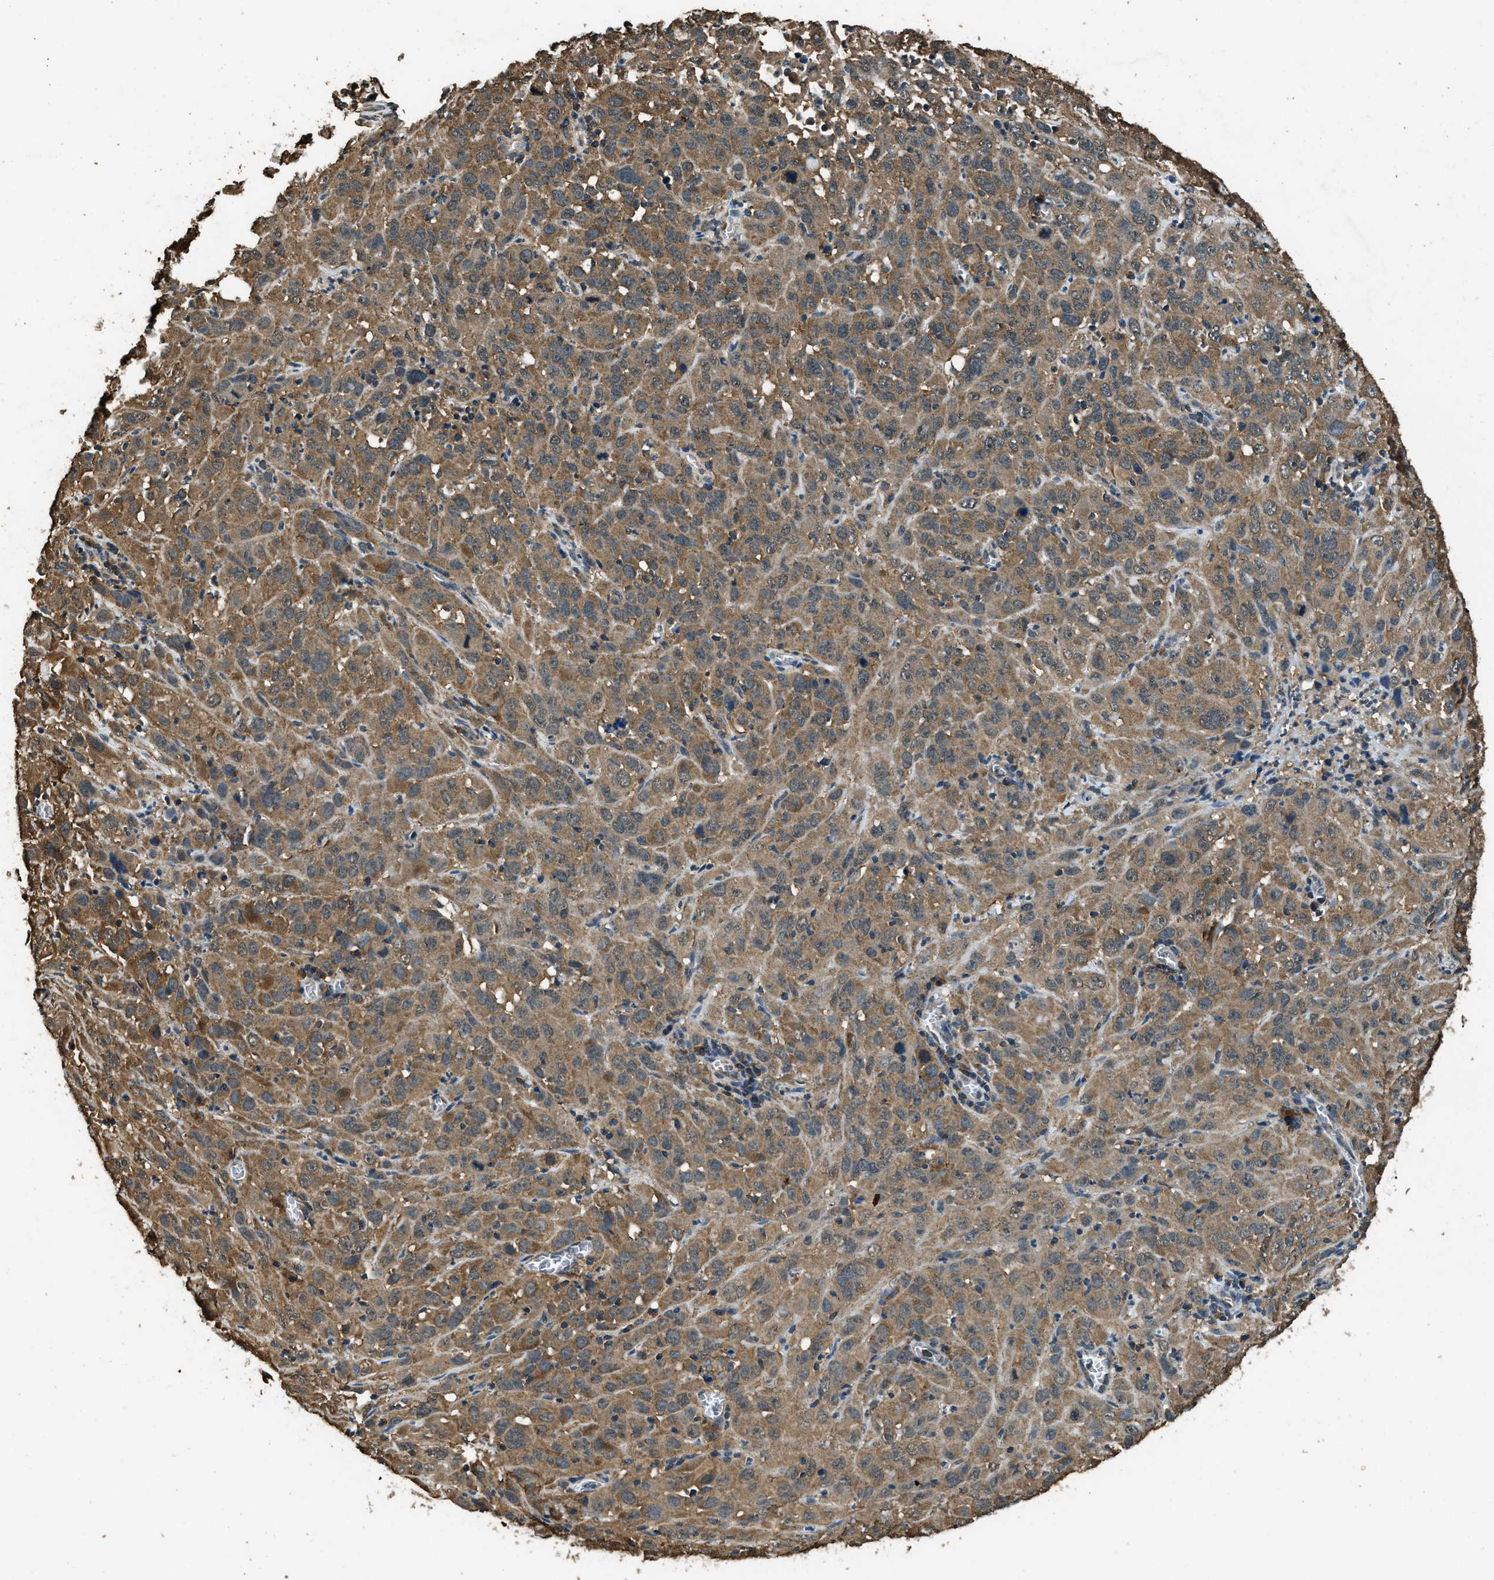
{"staining": {"intensity": "moderate", "quantity": ">75%", "location": "cytoplasmic/membranous"}, "tissue": "cervical cancer", "cell_type": "Tumor cells", "image_type": "cancer", "snomed": [{"axis": "morphology", "description": "Squamous cell carcinoma, NOS"}, {"axis": "topography", "description": "Cervix"}], "caption": "A high-resolution image shows immunohistochemistry (IHC) staining of cervical squamous cell carcinoma, which shows moderate cytoplasmic/membranous positivity in about >75% of tumor cells.", "gene": "SALL3", "patient": {"sex": "female", "age": 32}}